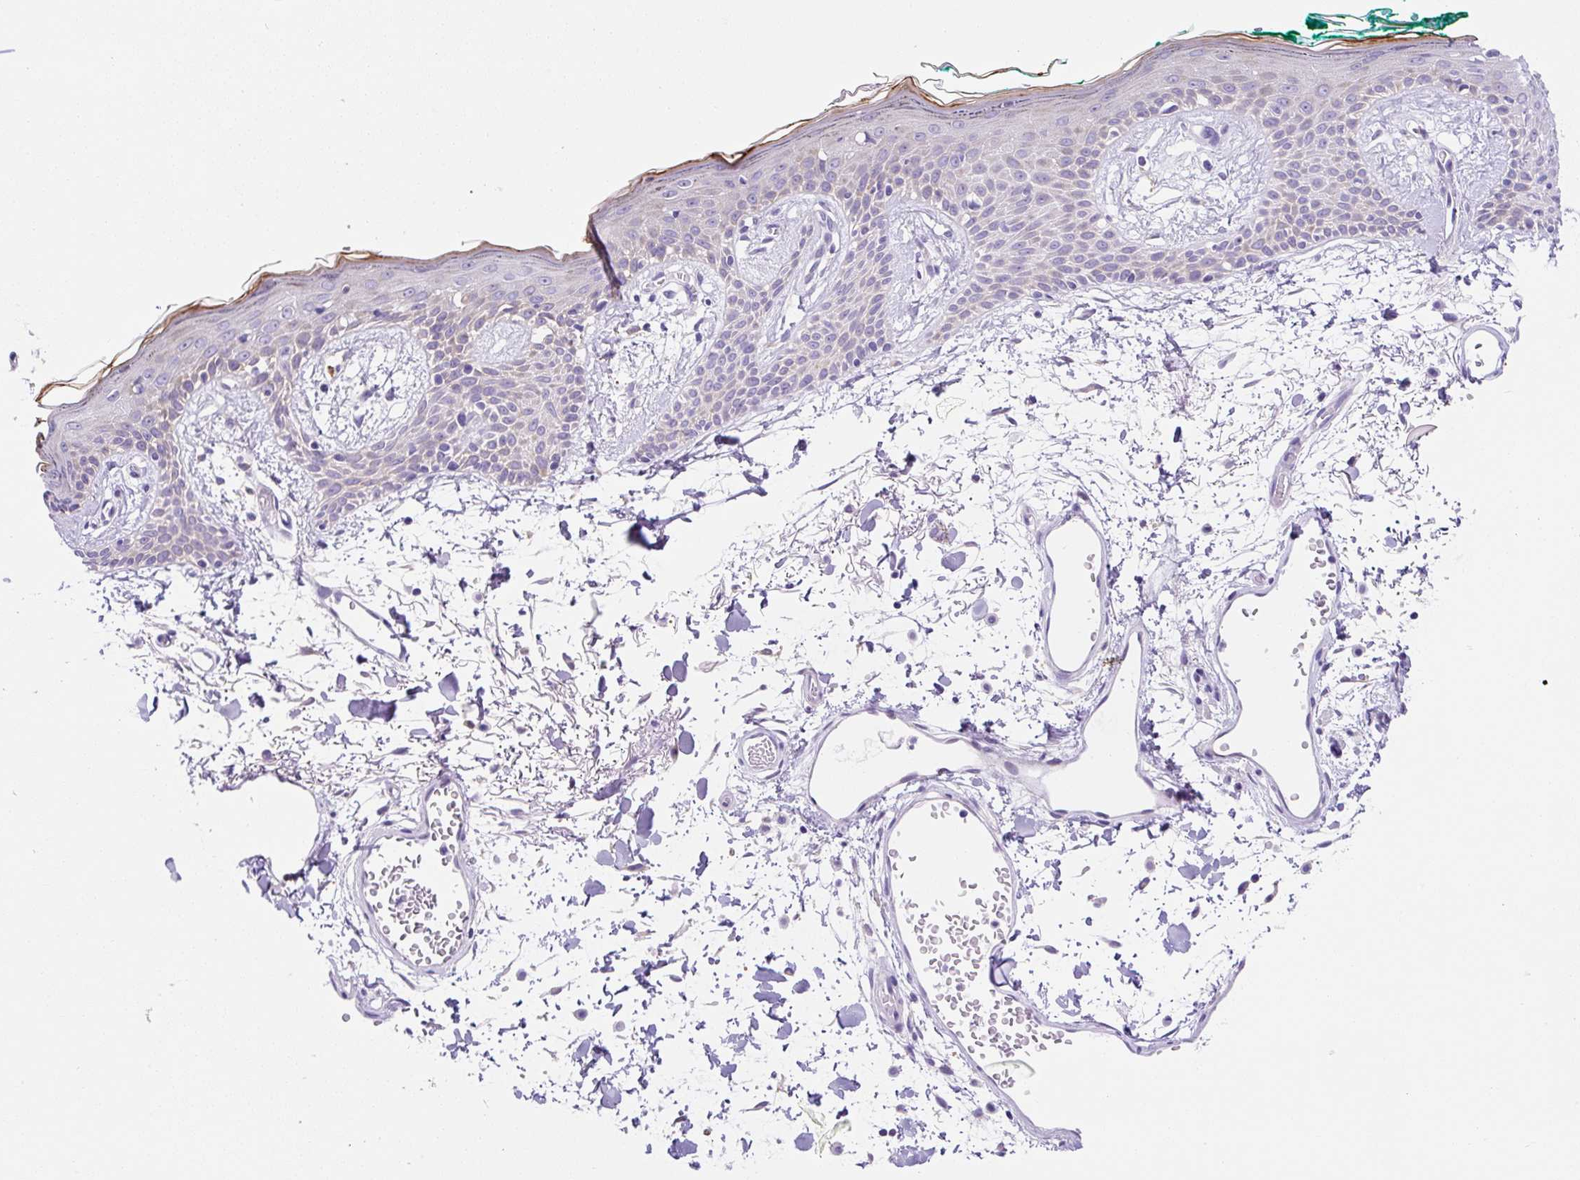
{"staining": {"intensity": "negative", "quantity": "none", "location": "none"}, "tissue": "skin", "cell_type": "Fibroblasts", "image_type": "normal", "snomed": [{"axis": "morphology", "description": "Normal tissue, NOS"}, {"axis": "topography", "description": "Skin"}], "caption": "DAB immunohistochemical staining of unremarkable human skin displays no significant positivity in fibroblasts.", "gene": "ASB4", "patient": {"sex": "male", "age": 79}}